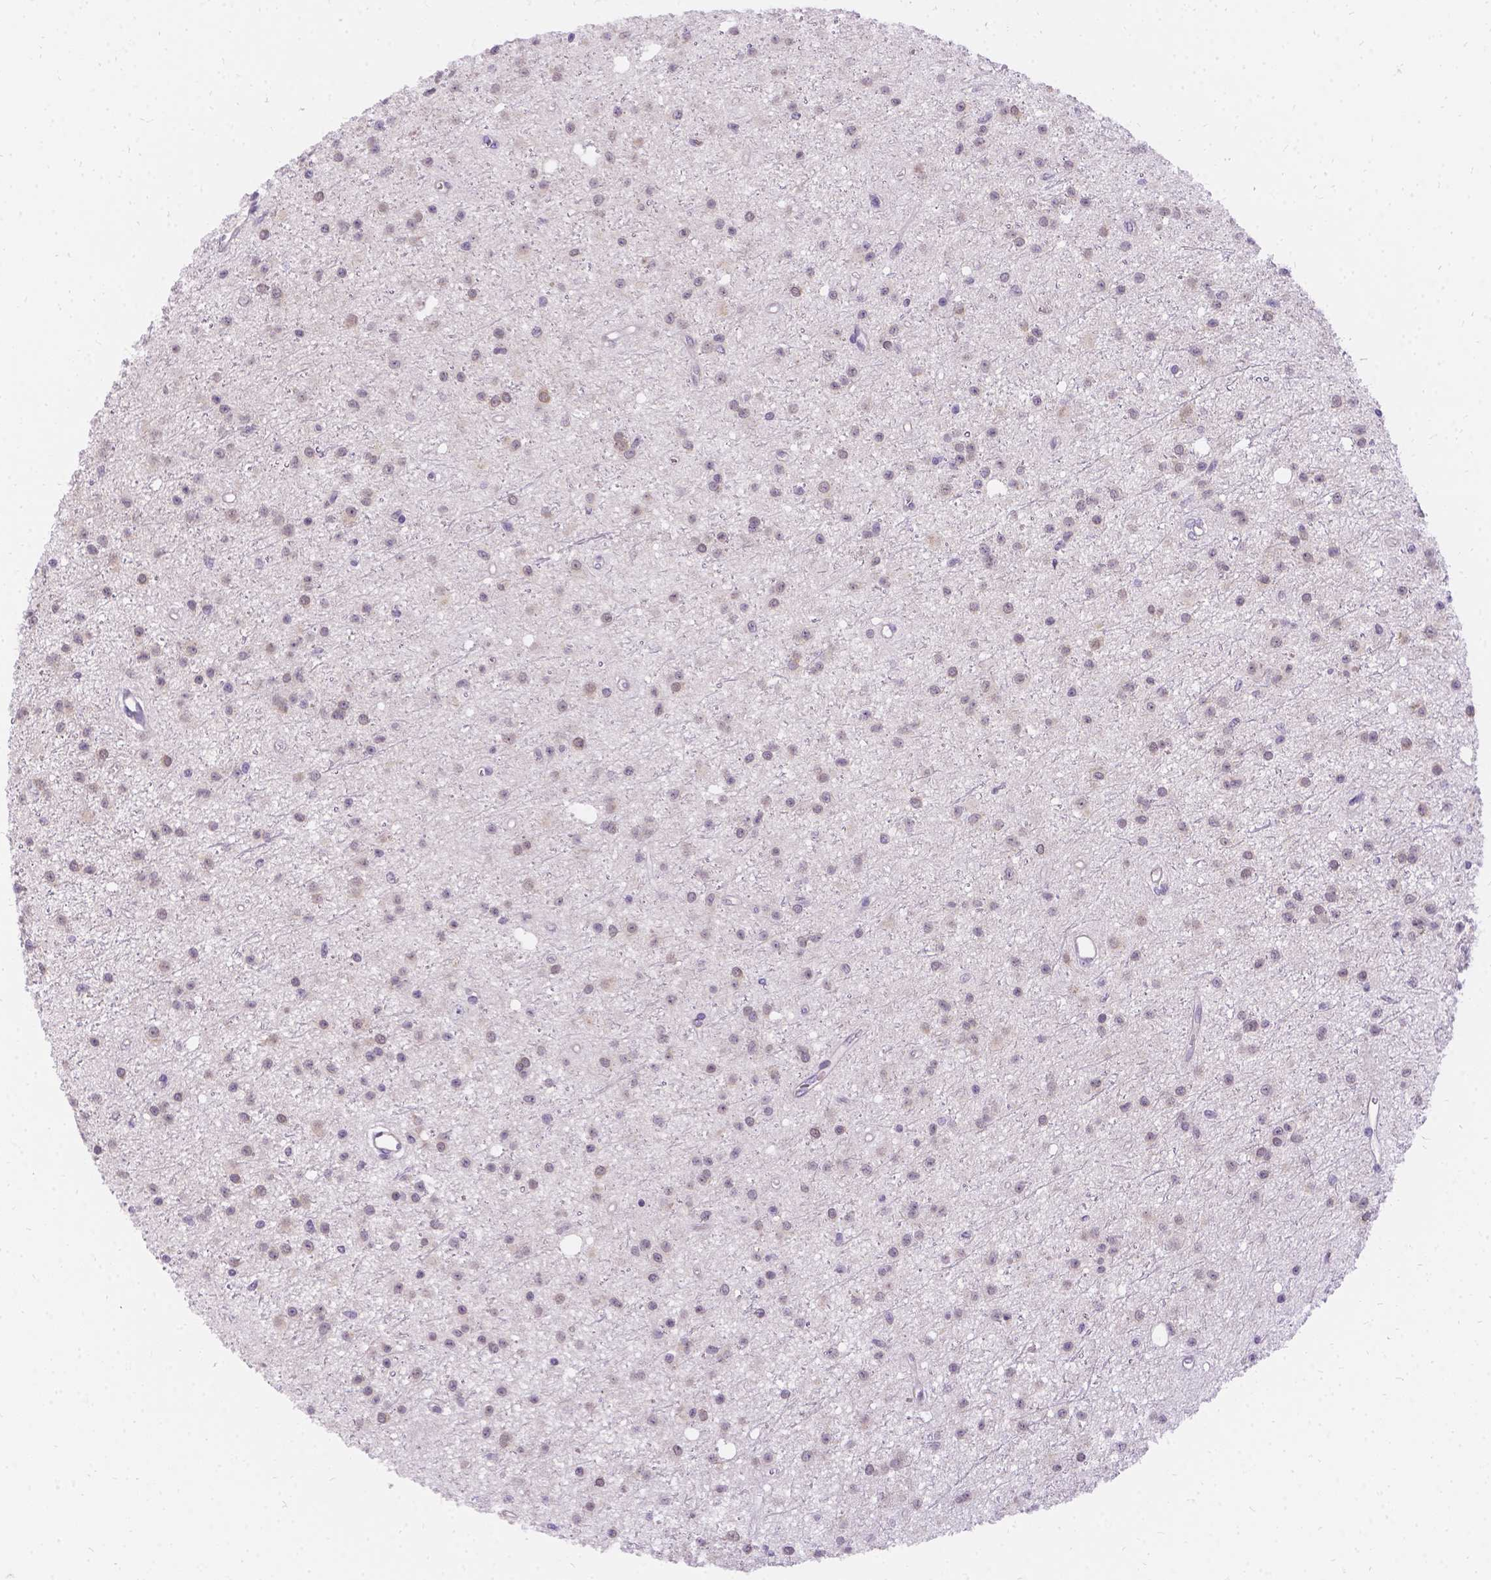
{"staining": {"intensity": "negative", "quantity": "none", "location": "none"}, "tissue": "glioma", "cell_type": "Tumor cells", "image_type": "cancer", "snomed": [{"axis": "morphology", "description": "Glioma, malignant, Low grade"}, {"axis": "topography", "description": "Brain"}], "caption": "High power microscopy image of an immunohistochemistry (IHC) micrograph of malignant low-grade glioma, revealing no significant positivity in tumor cells.", "gene": "PALS1", "patient": {"sex": "male", "age": 27}}